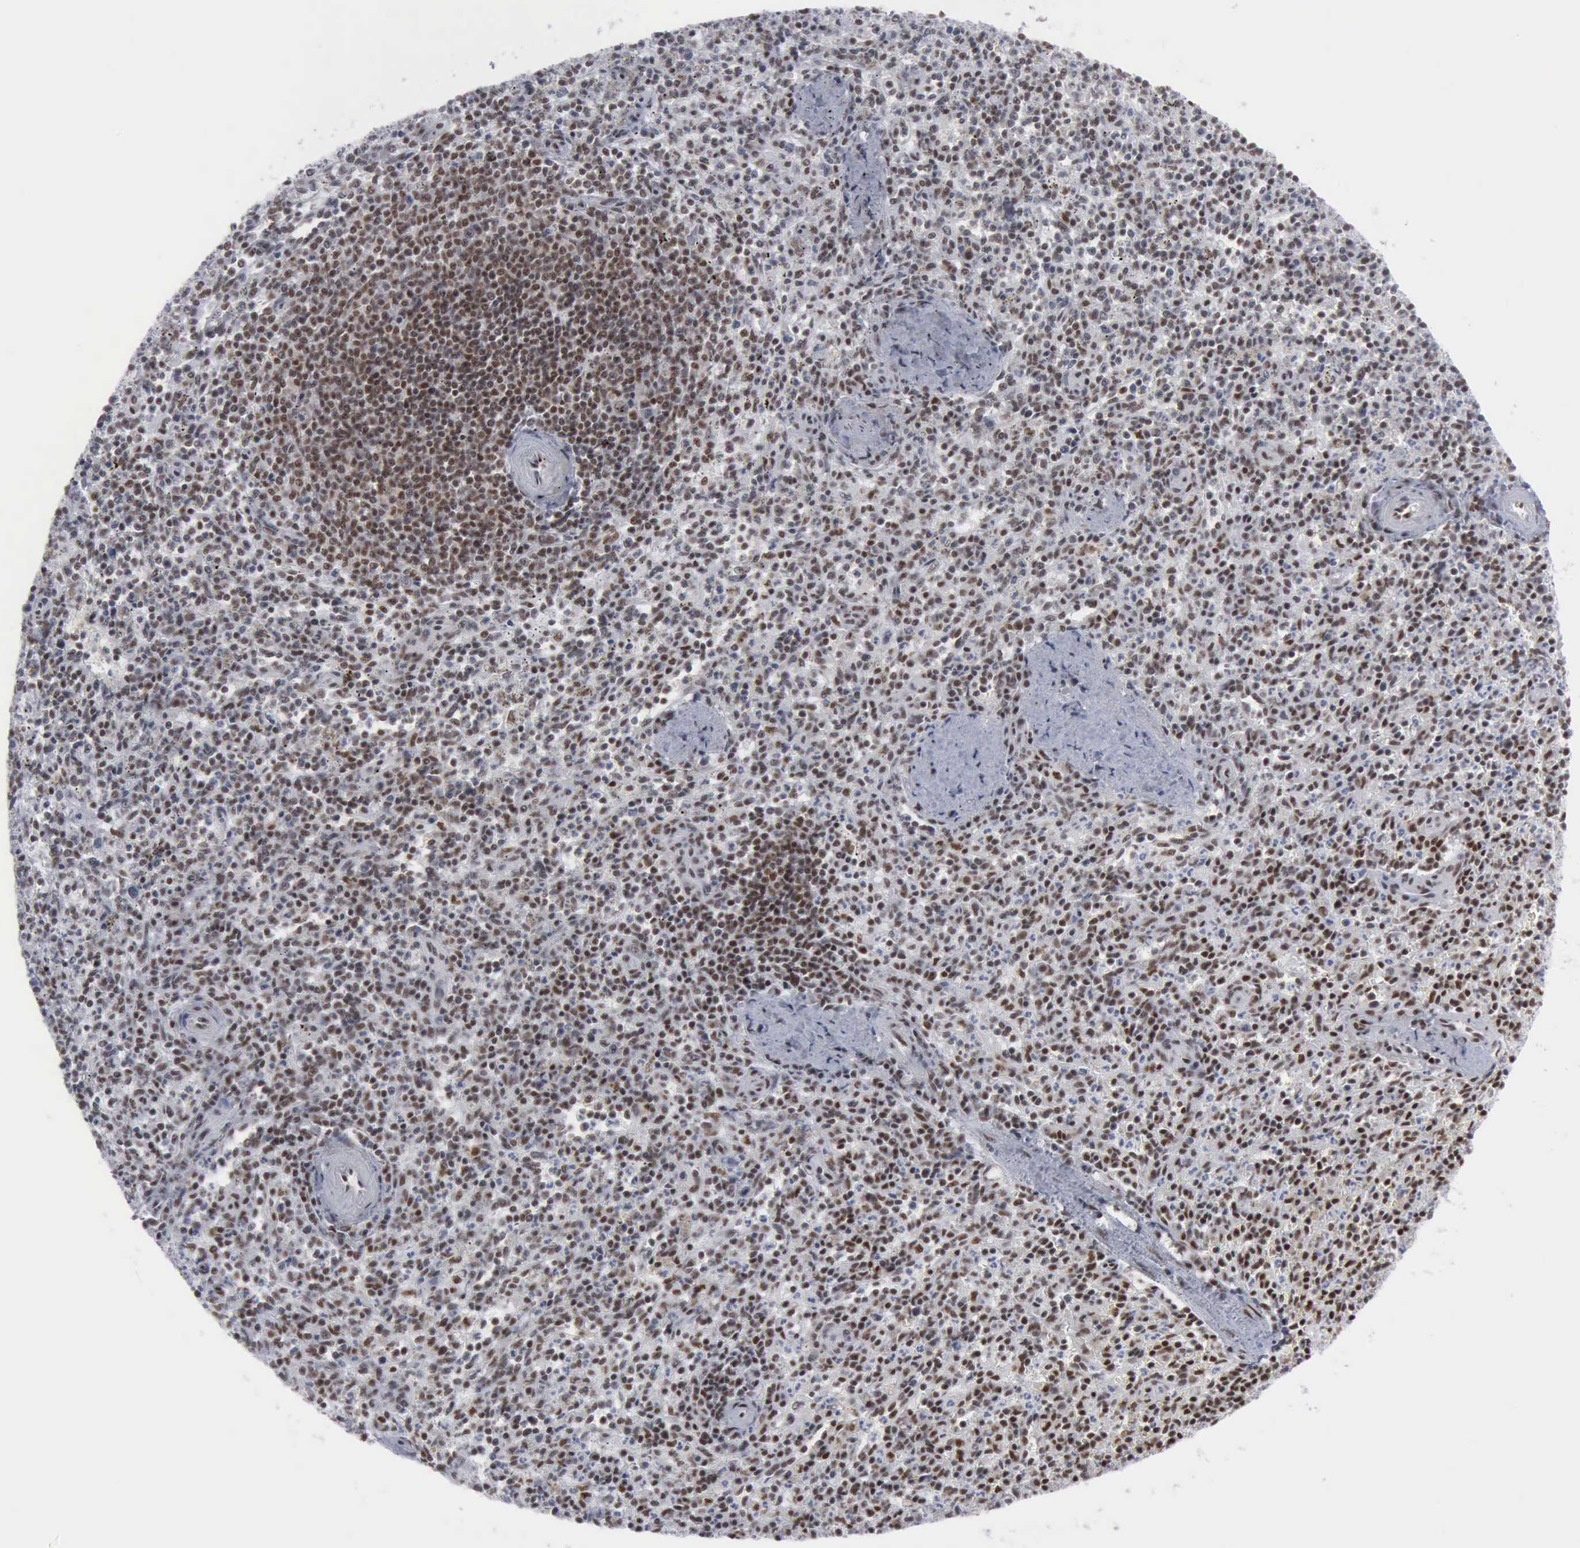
{"staining": {"intensity": "strong", "quantity": ">75%", "location": "nuclear"}, "tissue": "spleen", "cell_type": "Cells in red pulp", "image_type": "normal", "snomed": [{"axis": "morphology", "description": "Normal tissue, NOS"}, {"axis": "topography", "description": "Spleen"}], "caption": "IHC staining of unremarkable spleen, which exhibits high levels of strong nuclear positivity in about >75% of cells in red pulp indicating strong nuclear protein staining. The staining was performed using DAB (3,3'-diaminobenzidine) (brown) for protein detection and nuclei were counterstained in hematoxylin (blue).", "gene": "XPA", "patient": {"sex": "male", "age": 72}}